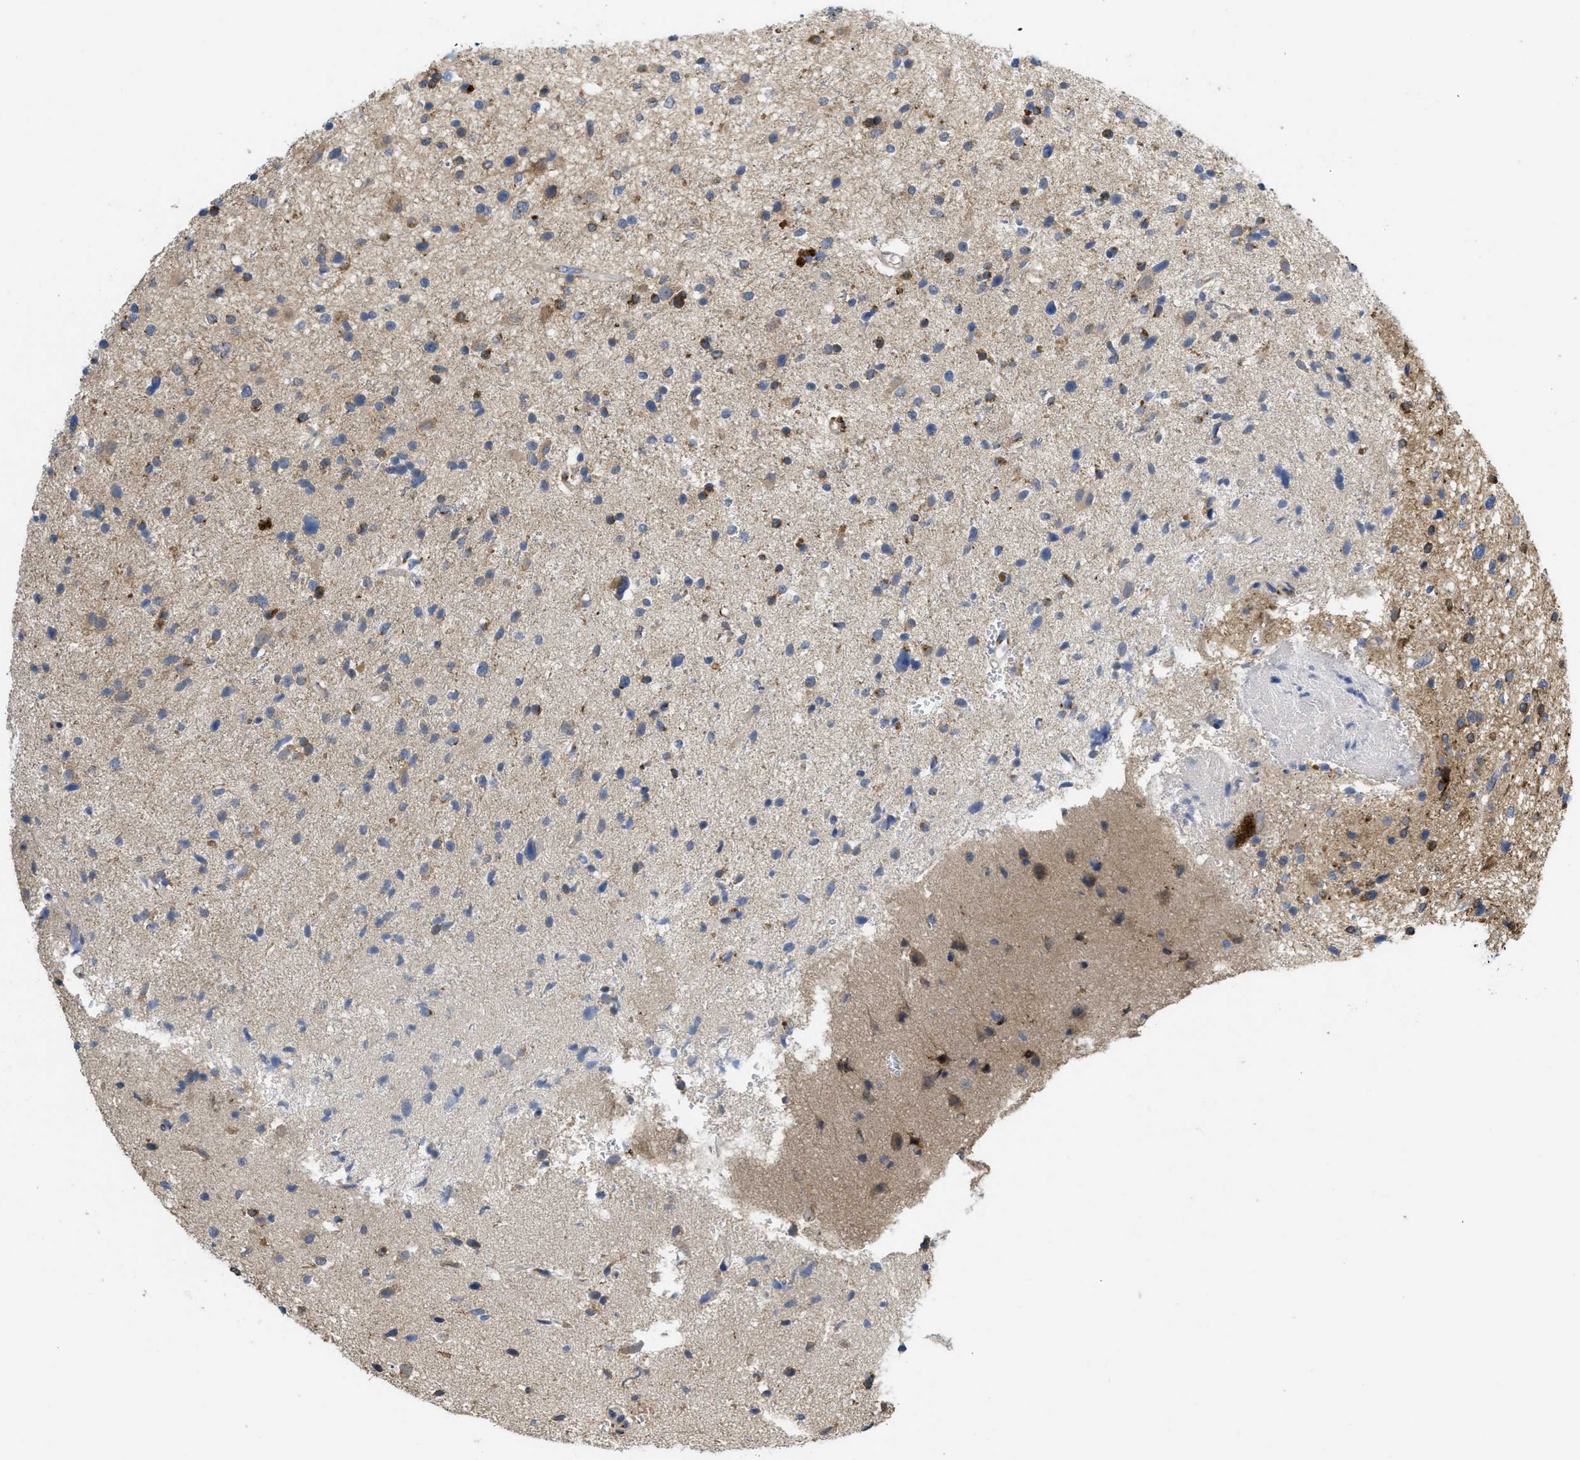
{"staining": {"intensity": "moderate", "quantity": ">75%", "location": "cytoplasmic/membranous"}, "tissue": "glioma", "cell_type": "Tumor cells", "image_type": "cancer", "snomed": [{"axis": "morphology", "description": "Glioma, malignant, High grade"}, {"axis": "topography", "description": "Brain"}], "caption": "Protein analysis of glioma tissue shows moderate cytoplasmic/membranous staining in approximately >75% of tumor cells. The protein is stained brown, and the nuclei are stained in blue (DAB (3,3'-diaminobenzidine) IHC with brightfield microscopy, high magnification).", "gene": "ZNF70", "patient": {"sex": "male", "age": 33}}